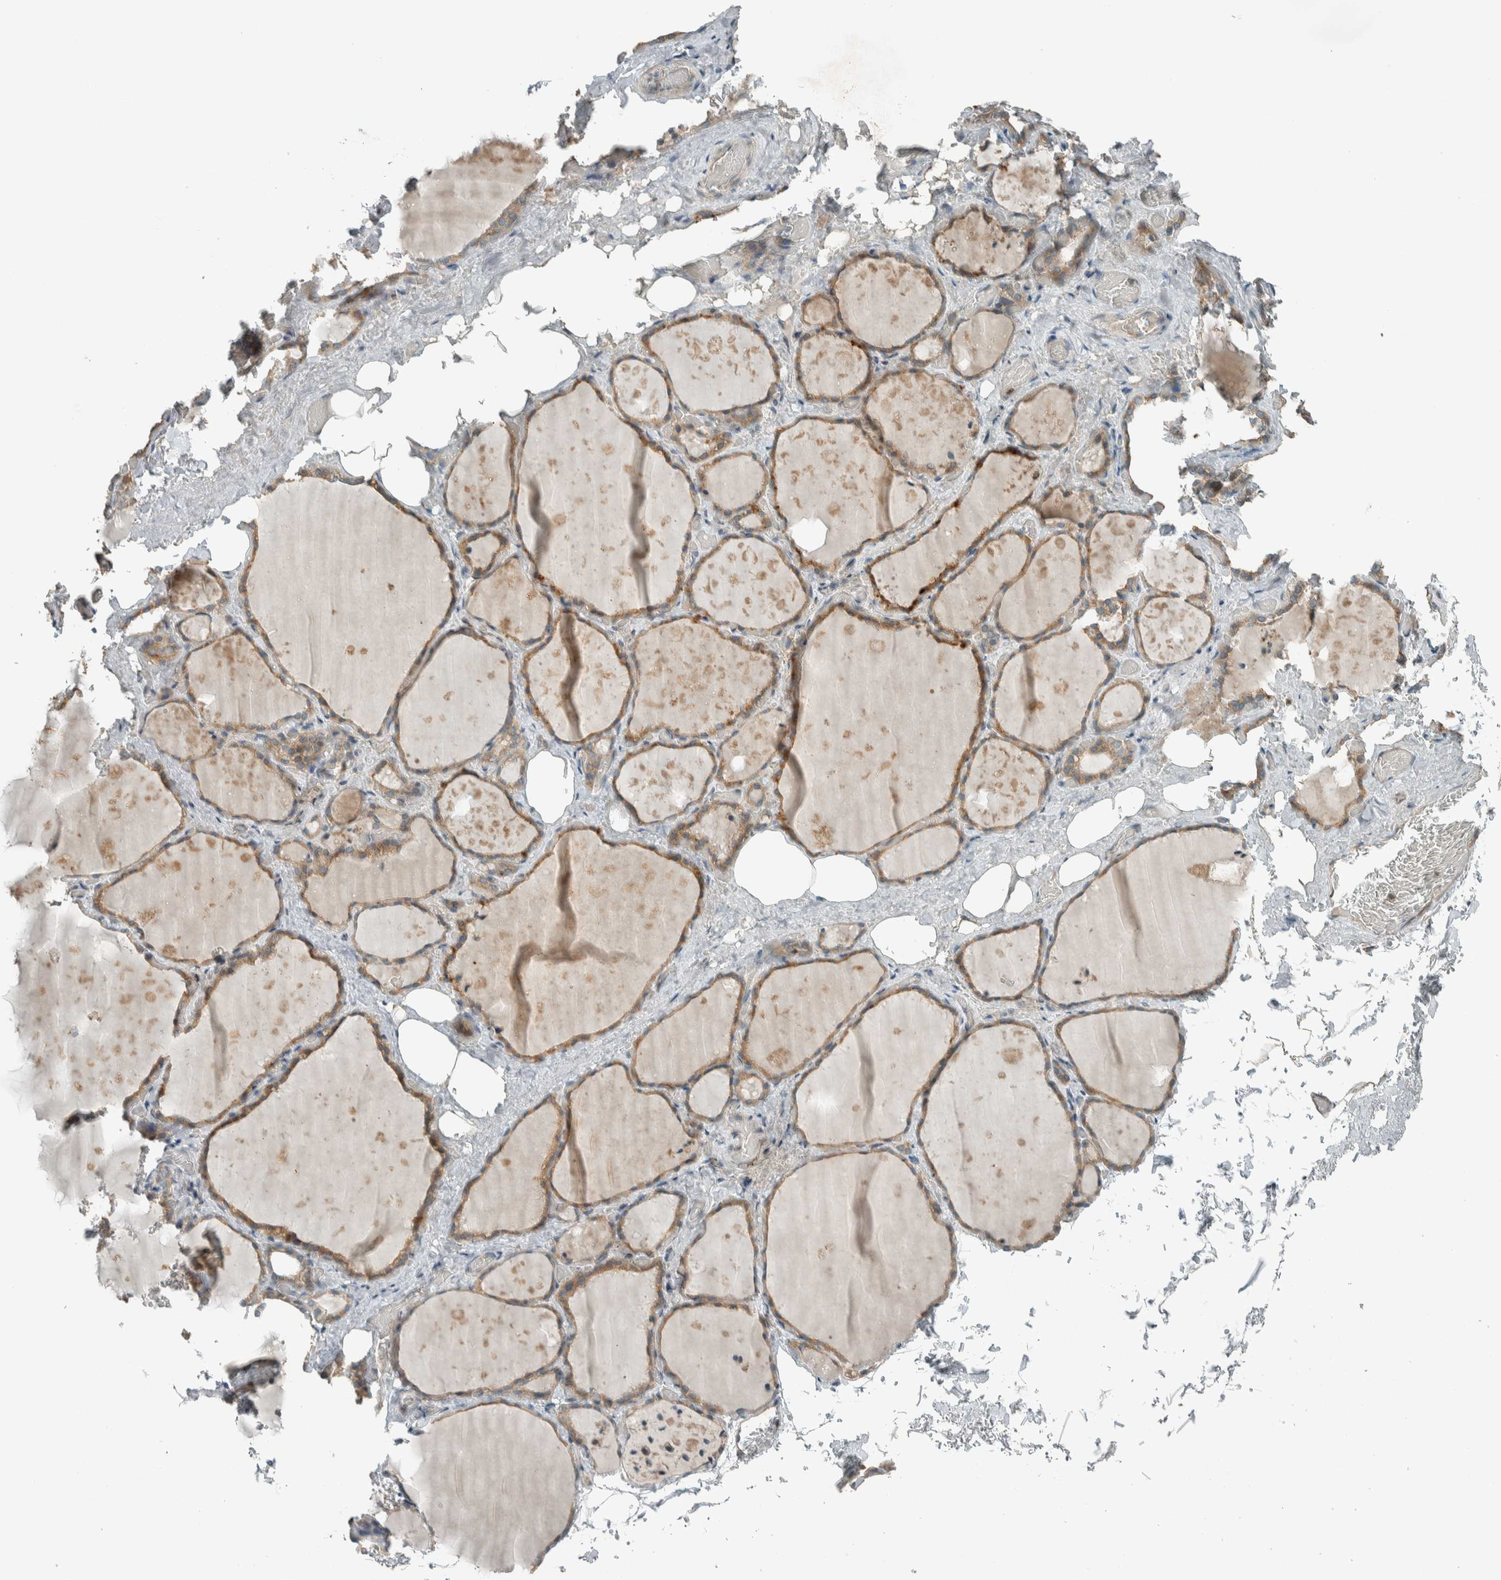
{"staining": {"intensity": "moderate", "quantity": ">75%", "location": "cytoplasmic/membranous"}, "tissue": "thyroid gland", "cell_type": "Glandular cells", "image_type": "normal", "snomed": [{"axis": "morphology", "description": "Normal tissue, NOS"}, {"axis": "topography", "description": "Thyroid gland"}], "caption": "Immunohistochemistry (DAB) staining of unremarkable thyroid gland demonstrates moderate cytoplasmic/membranous protein positivity in approximately >75% of glandular cells.", "gene": "SEL1L", "patient": {"sex": "male", "age": 61}}